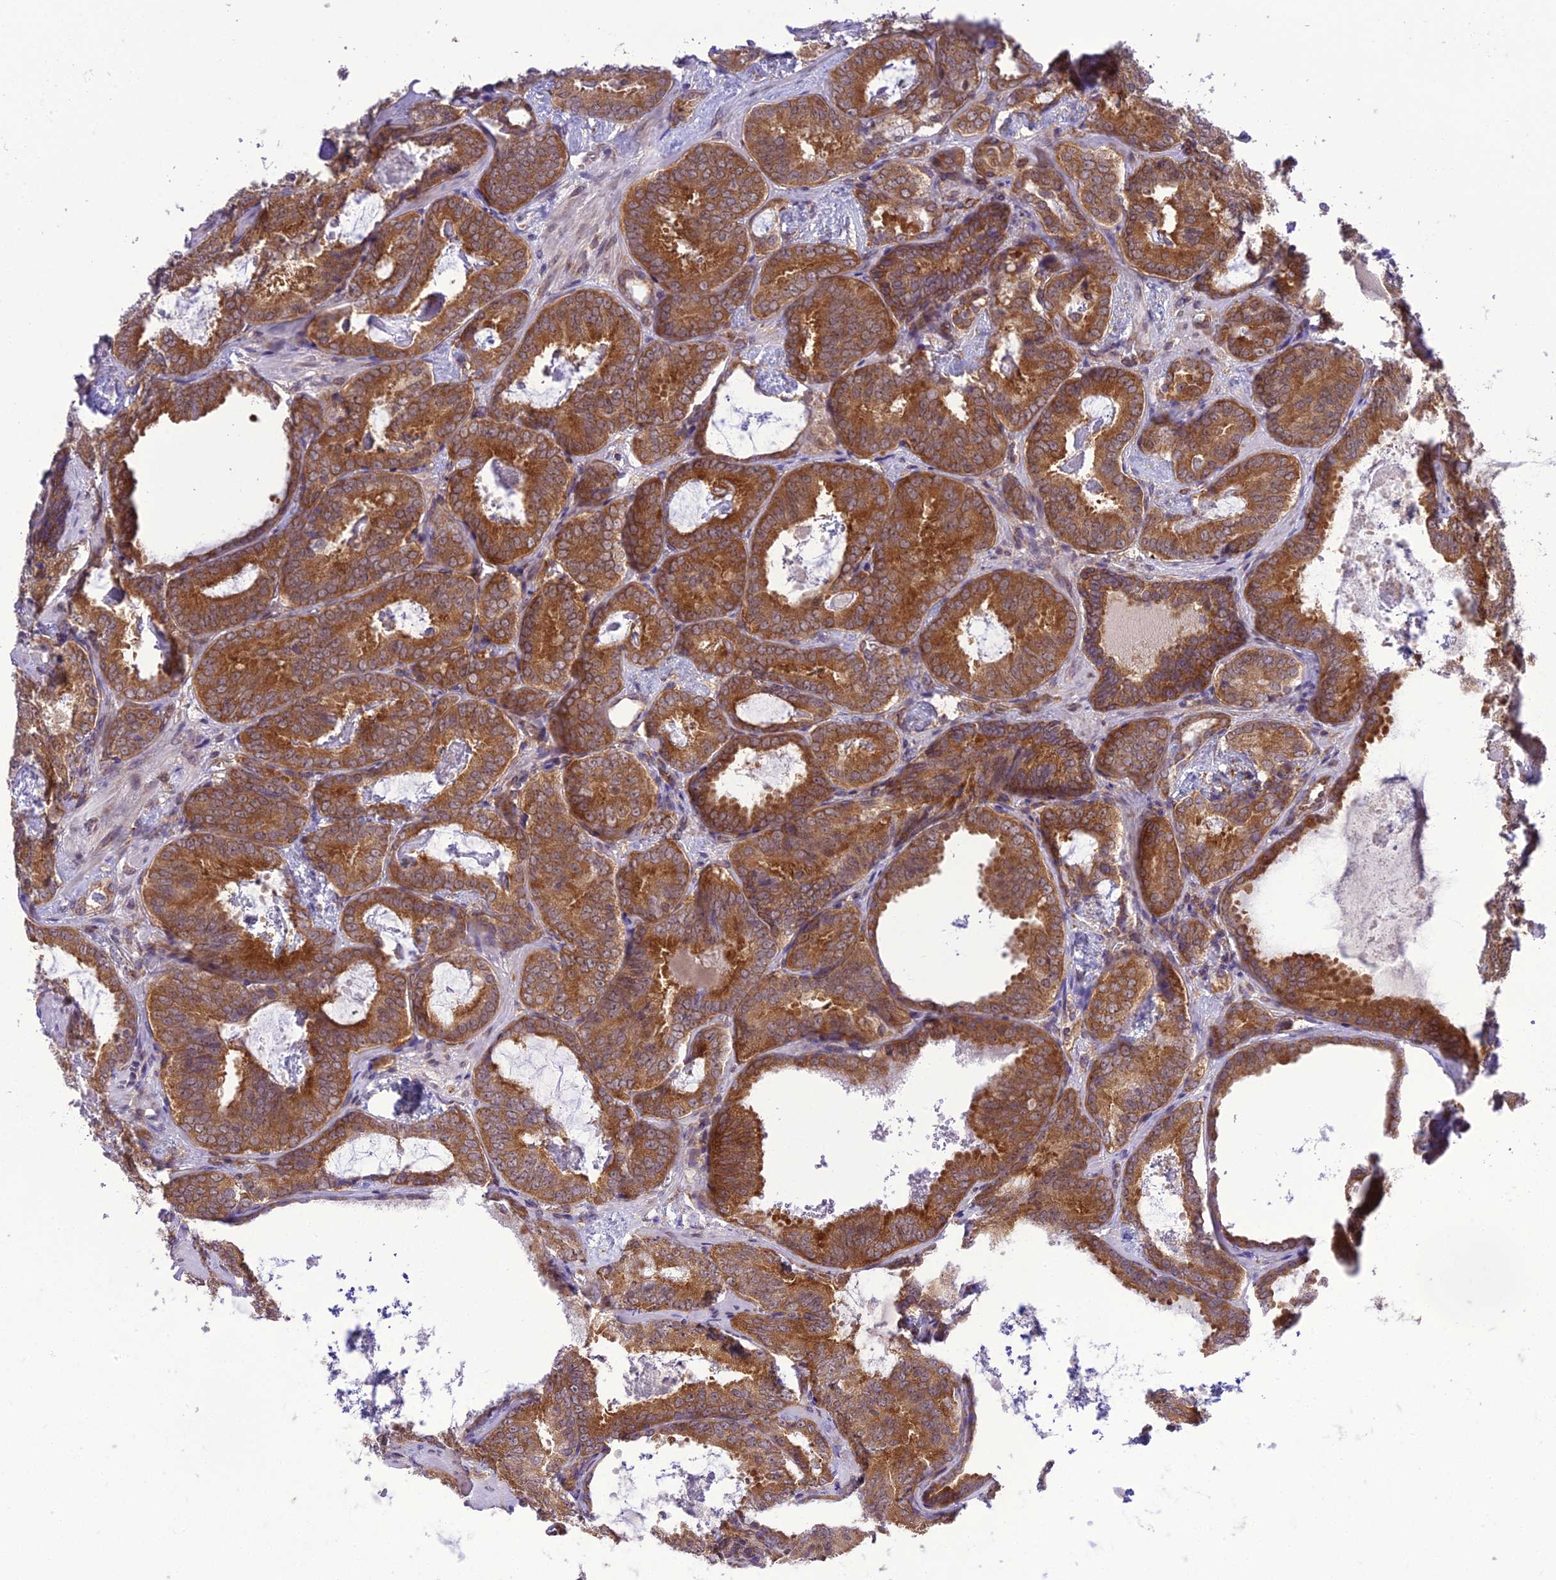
{"staining": {"intensity": "strong", "quantity": ">75%", "location": "cytoplasmic/membranous"}, "tissue": "prostate cancer", "cell_type": "Tumor cells", "image_type": "cancer", "snomed": [{"axis": "morphology", "description": "Adenocarcinoma, Low grade"}, {"axis": "topography", "description": "Prostate"}], "caption": "A brown stain shows strong cytoplasmic/membranous staining of a protein in human prostate cancer tumor cells. Nuclei are stained in blue.", "gene": "DHCR7", "patient": {"sex": "male", "age": 60}}